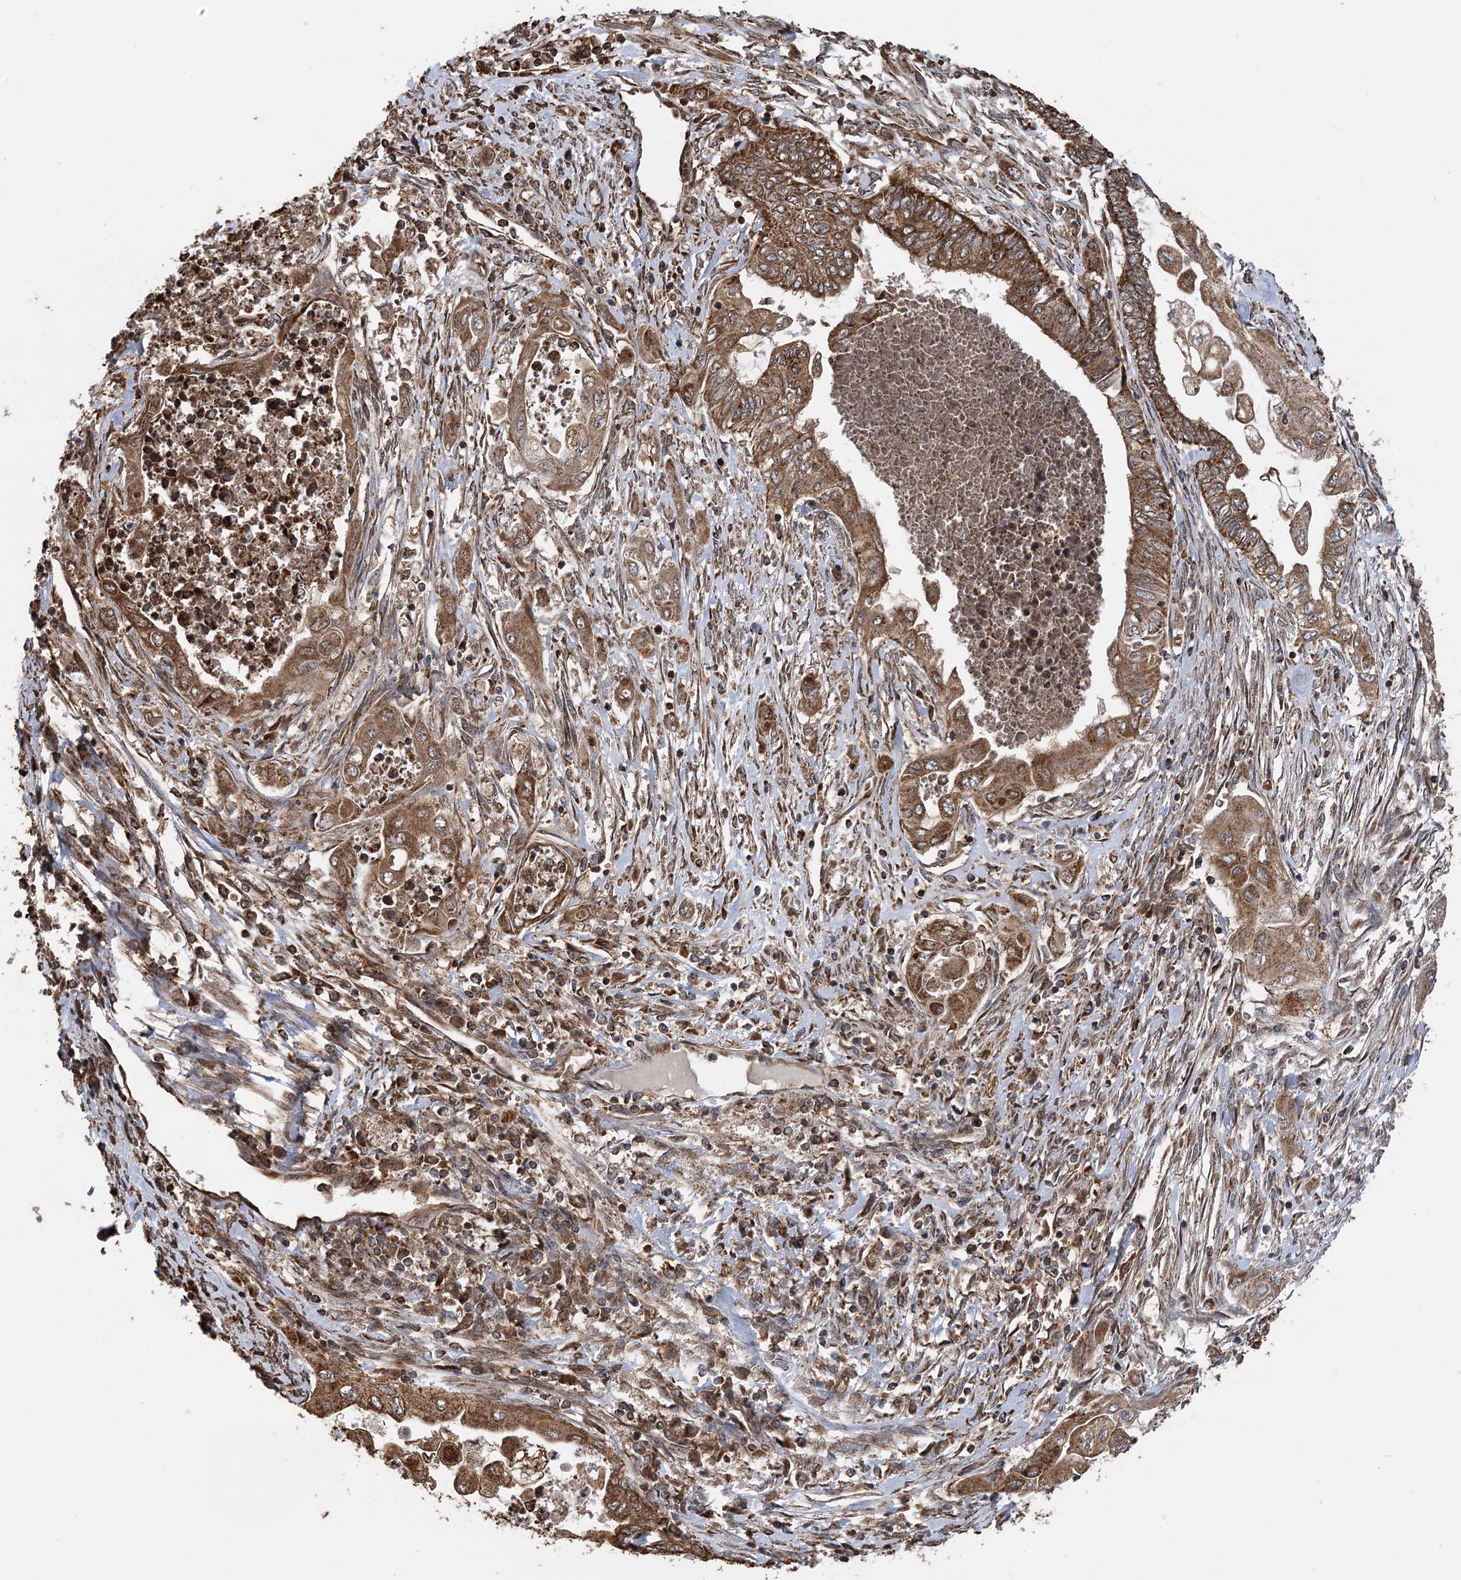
{"staining": {"intensity": "strong", "quantity": ">75%", "location": "cytoplasmic/membranous"}, "tissue": "endometrial cancer", "cell_type": "Tumor cells", "image_type": "cancer", "snomed": [{"axis": "morphology", "description": "Adenocarcinoma, NOS"}, {"axis": "topography", "description": "Uterus"}, {"axis": "topography", "description": "Endometrium"}], "caption": "Immunohistochemical staining of endometrial adenocarcinoma shows strong cytoplasmic/membranous protein positivity in about >75% of tumor cells. The staining was performed using DAB to visualize the protein expression in brown, while the nuclei were stained in blue with hematoxylin (Magnification: 20x).", "gene": "PCBP1", "patient": {"sex": "female", "age": 70}}